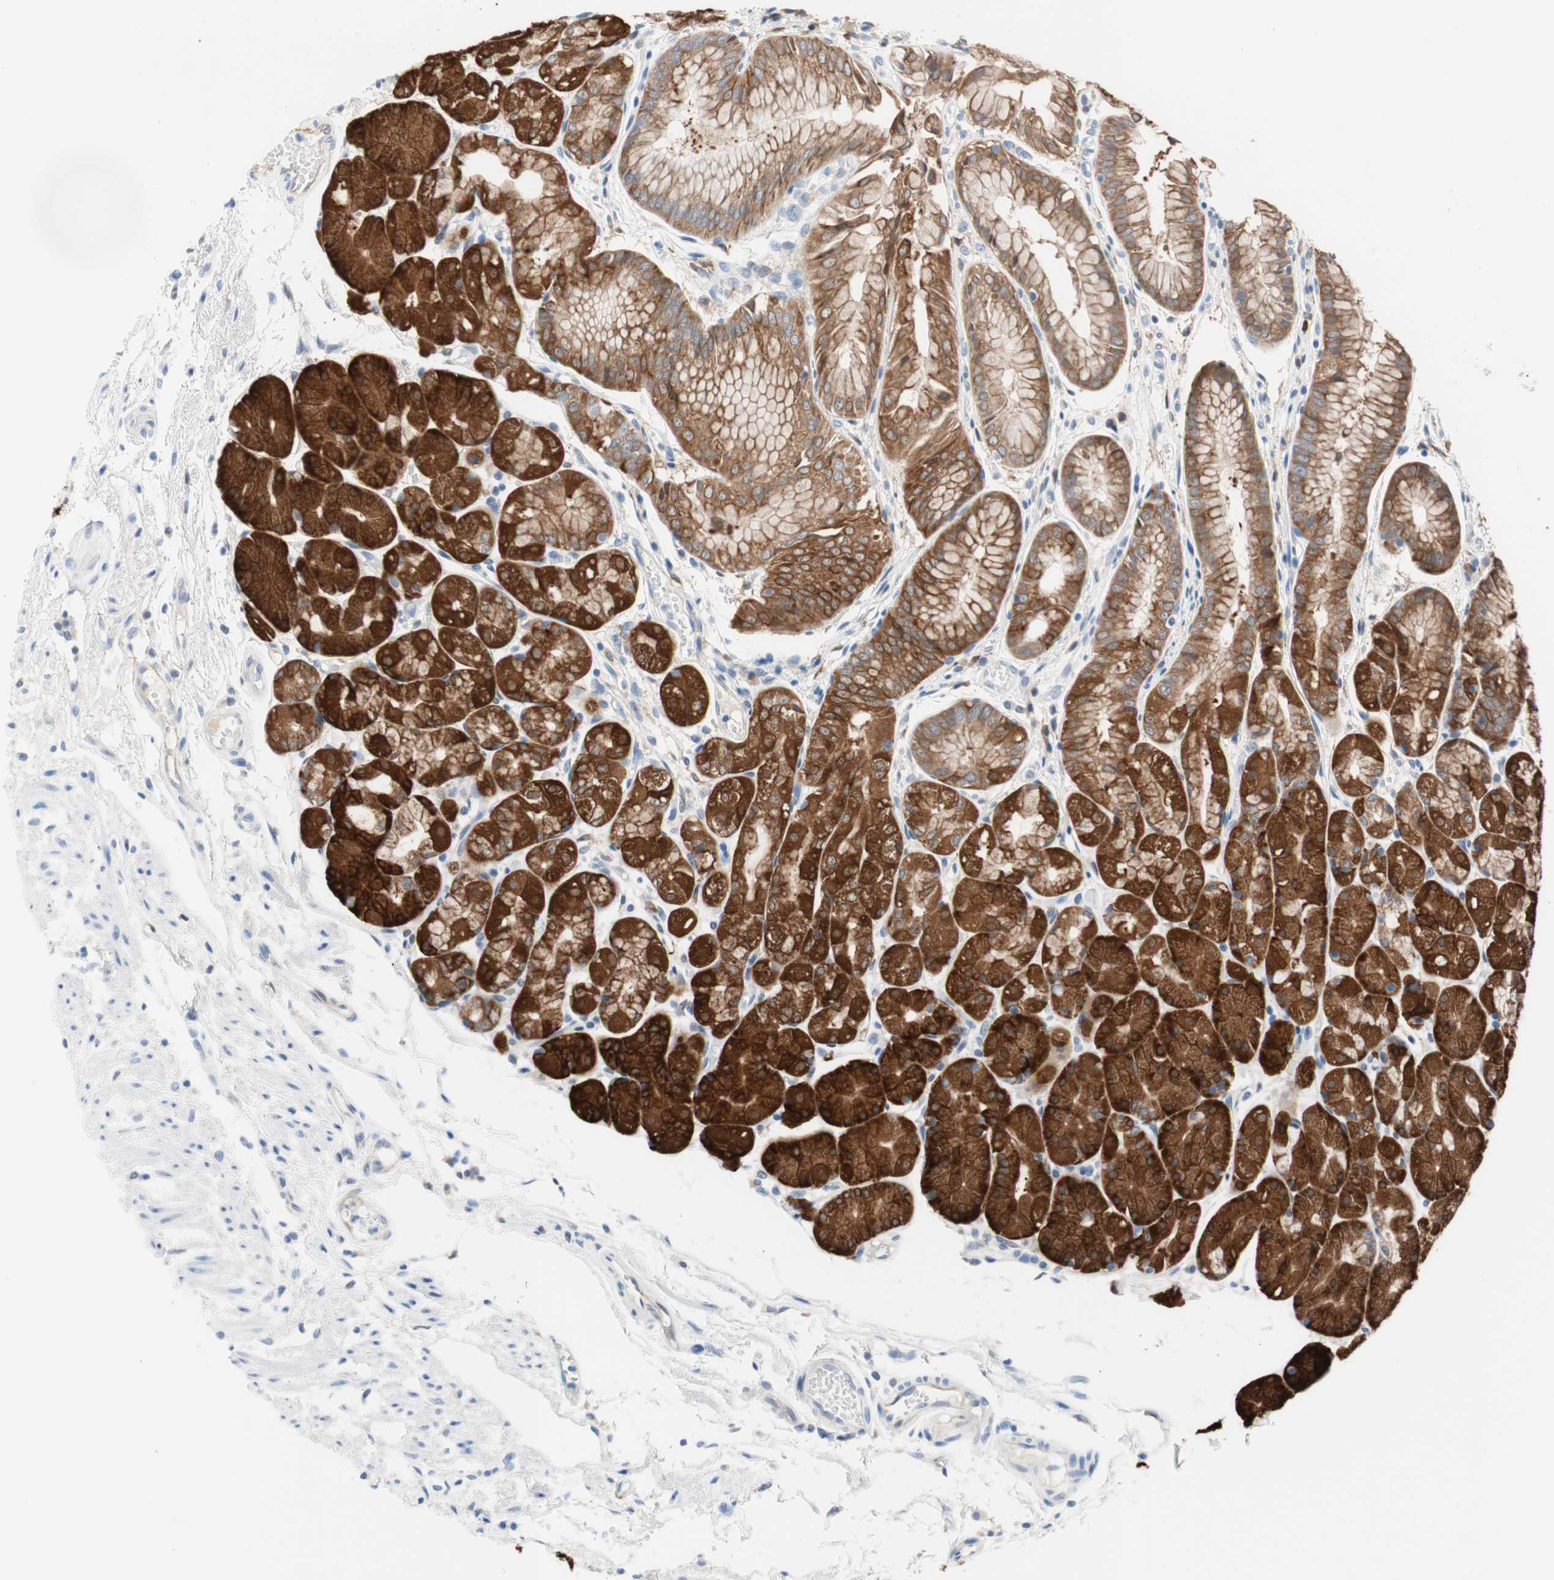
{"staining": {"intensity": "strong", "quantity": ">75%", "location": "cytoplasmic/membranous"}, "tissue": "stomach", "cell_type": "Glandular cells", "image_type": "normal", "snomed": [{"axis": "morphology", "description": "Normal tissue, NOS"}, {"axis": "topography", "description": "Stomach, upper"}], "caption": "Strong cytoplasmic/membranous positivity for a protein is seen in approximately >75% of glandular cells of normal stomach using IHC.", "gene": "GLUL", "patient": {"sex": "male", "age": 72}}